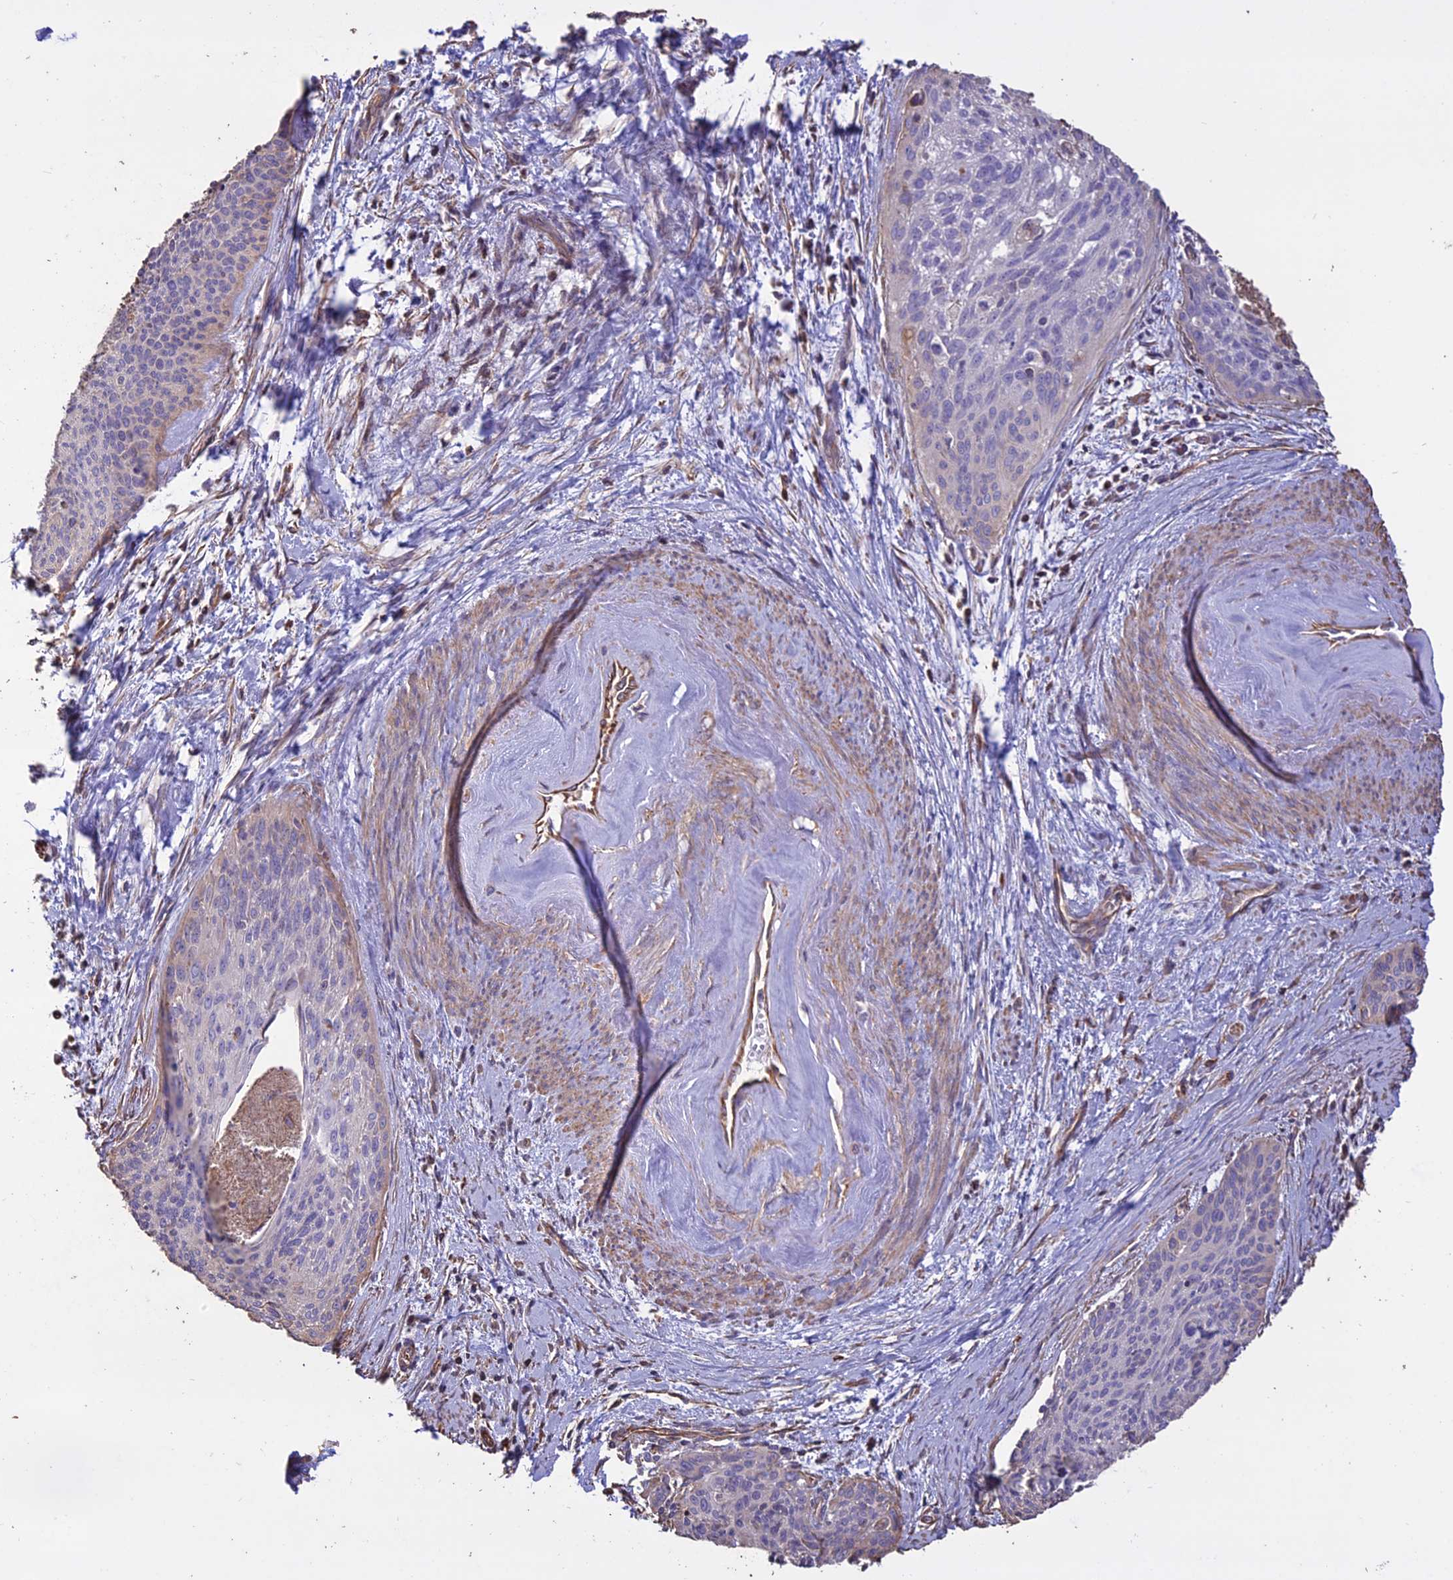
{"staining": {"intensity": "weak", "quantity": "<25%", "location": "cytoplasmic/membranous"}, "tissue": "cervical cancer", "cell_type": "Tumor cells", "image_type": "cancer", "snomed": [{"axis": "morphology", "description": "Squamous cell carcinoma, NOS"}, {"axis": "topography", "description": "Cervix"}], "caption": "This is an immunohistochemistry histopathology image of human cervical cancer. There is no staining in tumor cells.", "gene": "CCDC148", "patient": {"sex": "female", "age": 55}}